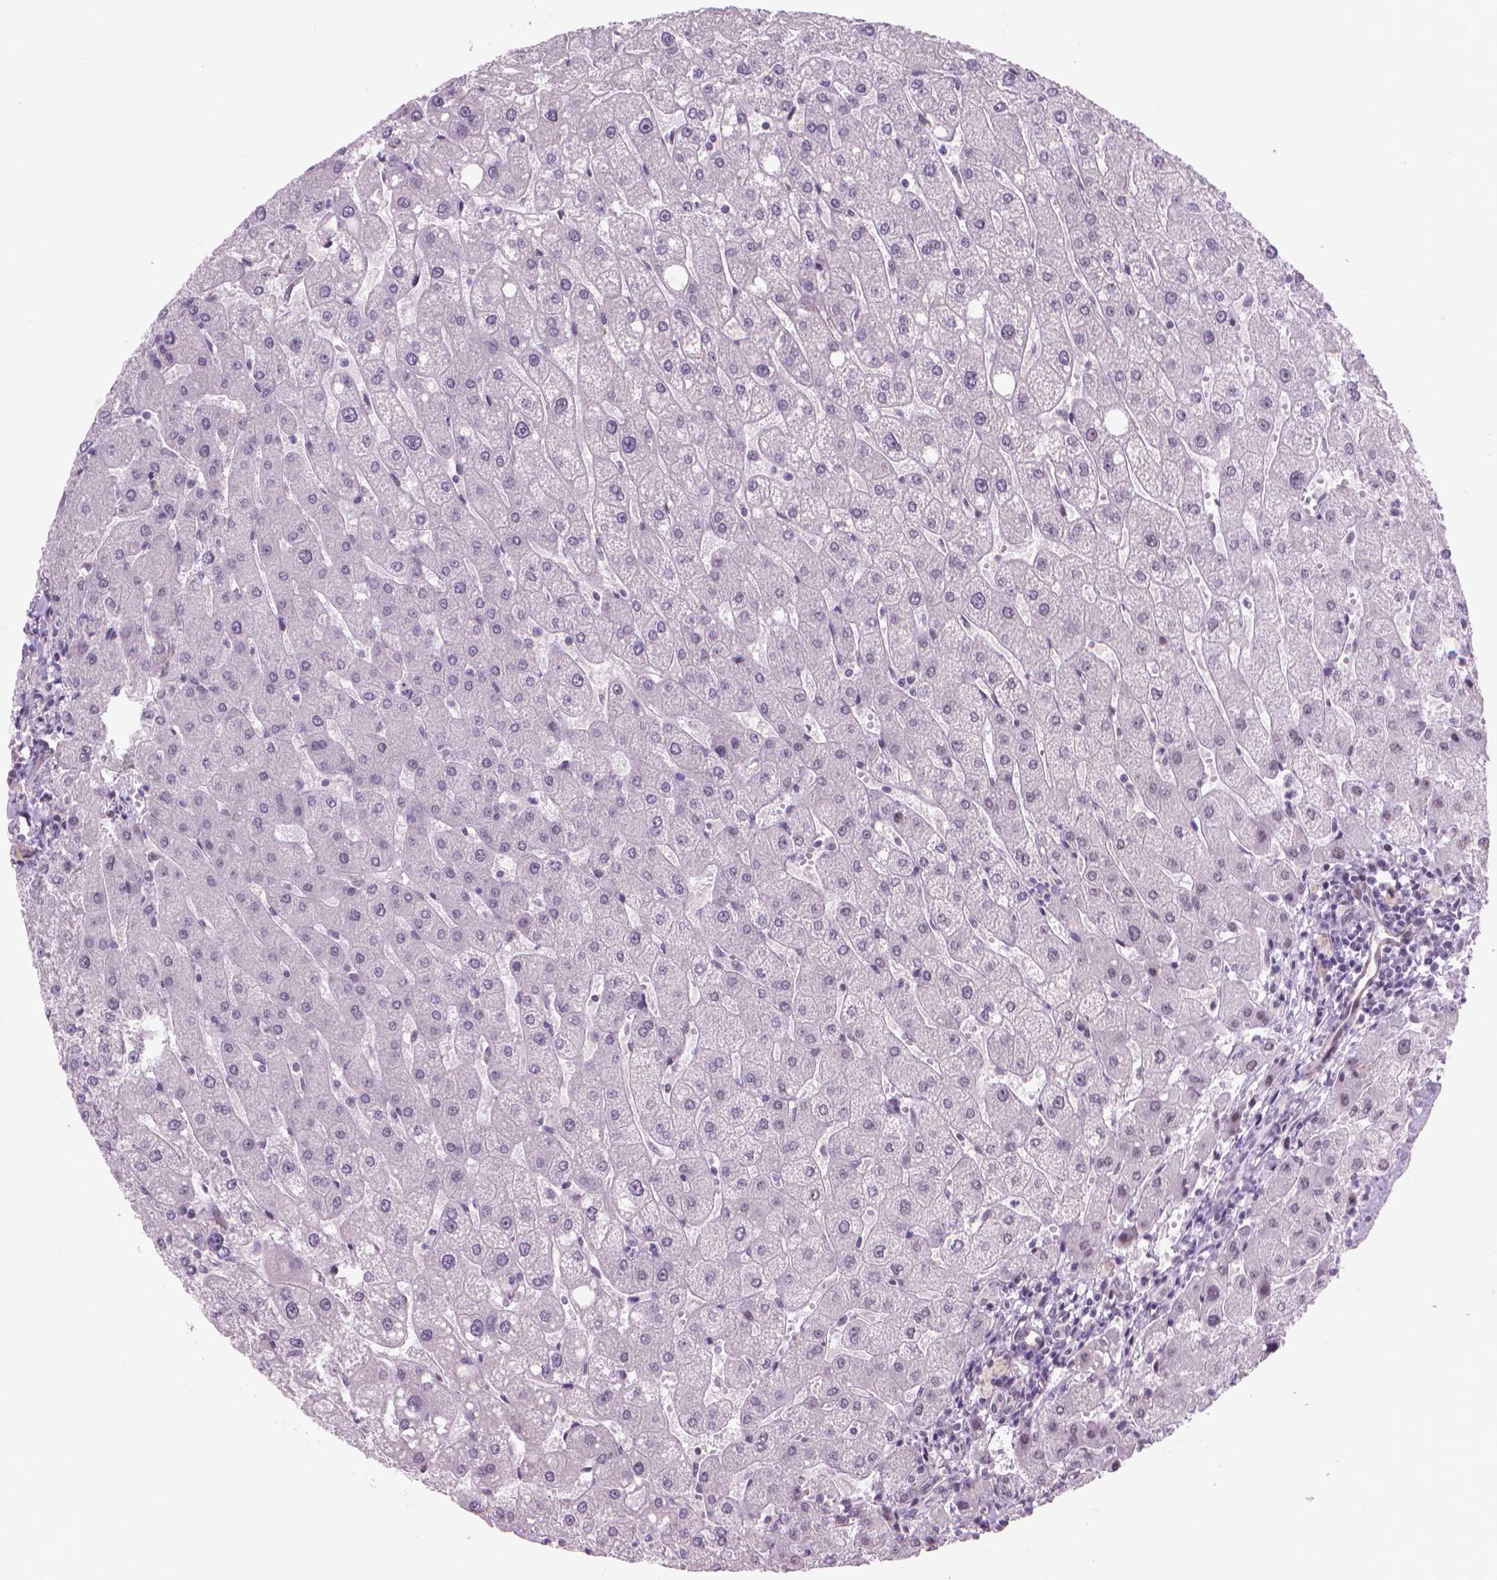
{"staining": {"intensity": "negative", "quantity": "none", "location": "none"}, "tissue": "liver", "cell_type": "Cholangiocytes", "image_type": "normal", "snomed": [{"axis": "morphology", "description": "Normal tissue, NOS"}, {"axis": "topography", "description": "Liver"}], "caption": "Immunohistochemistry (IHC) image of normal human liver stained for a protein (brown), which reveals no staining in cholangiocytes. (DAB (3,3'-diaminobenzidine) immunohistochemistry (IHC) with hematoxylin counter stain).", "gene": "POLR3D", "patient": {"sex": "male", "age": 67}}